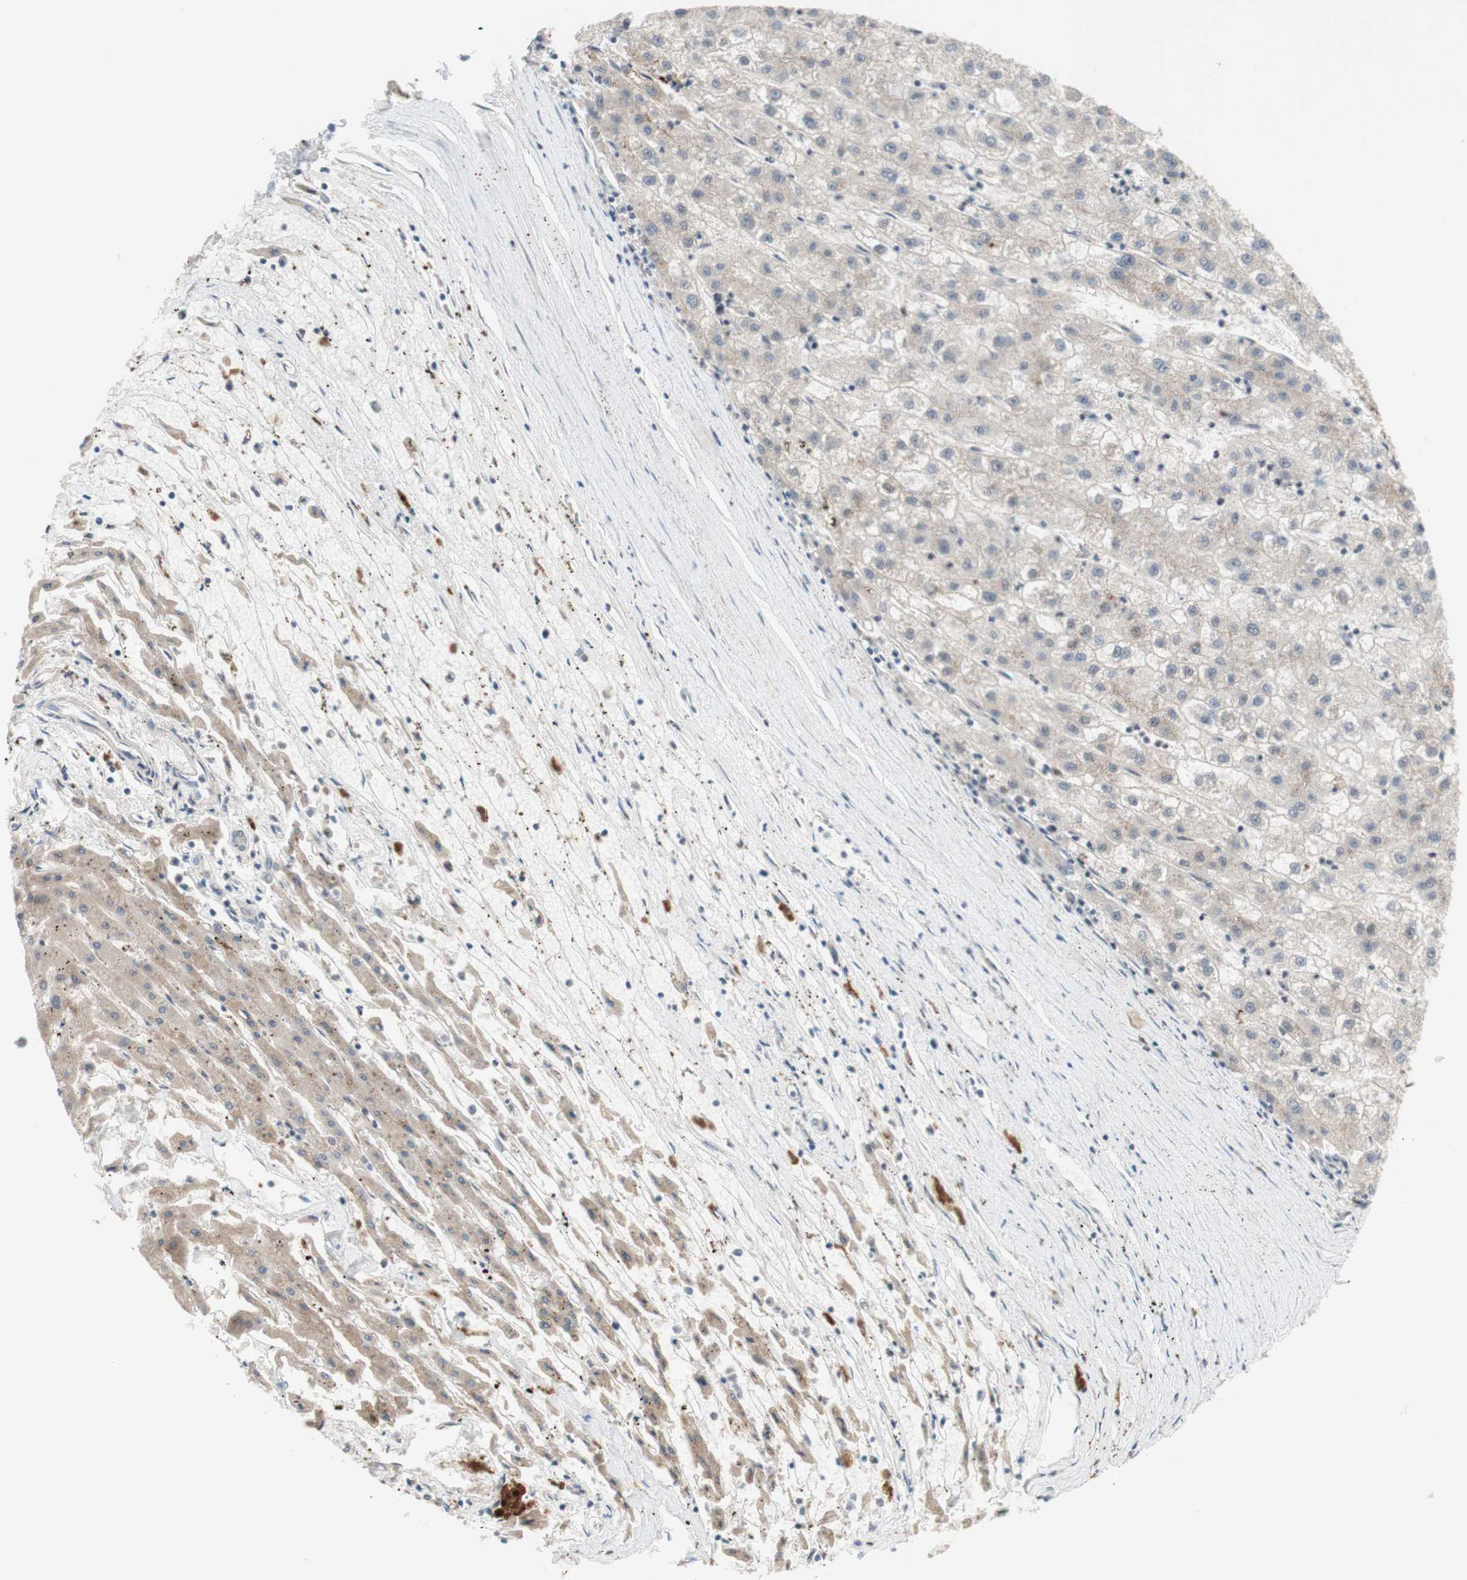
{"staining": {"intensity": "weak", "quantity": ">75%", "location": "cytoplasmic/membranous"}, "tissue": "liver cancer", "cell_type": "Tumor cells", "image_type": "cancer", "snomed": [{"axis": "morphology", "description": "Carcinoma, Hepatocellular, NOS"}, {"axis": "topography", "description": "Liver"}], "caption": "Human liver cancer stained for a protein (brown) reveals weak cytoplasmic/membranous positive positivity in about >75% of tumor cells.", "gene": "CYLD", "patient": {"sex": "male", "age": 72}}